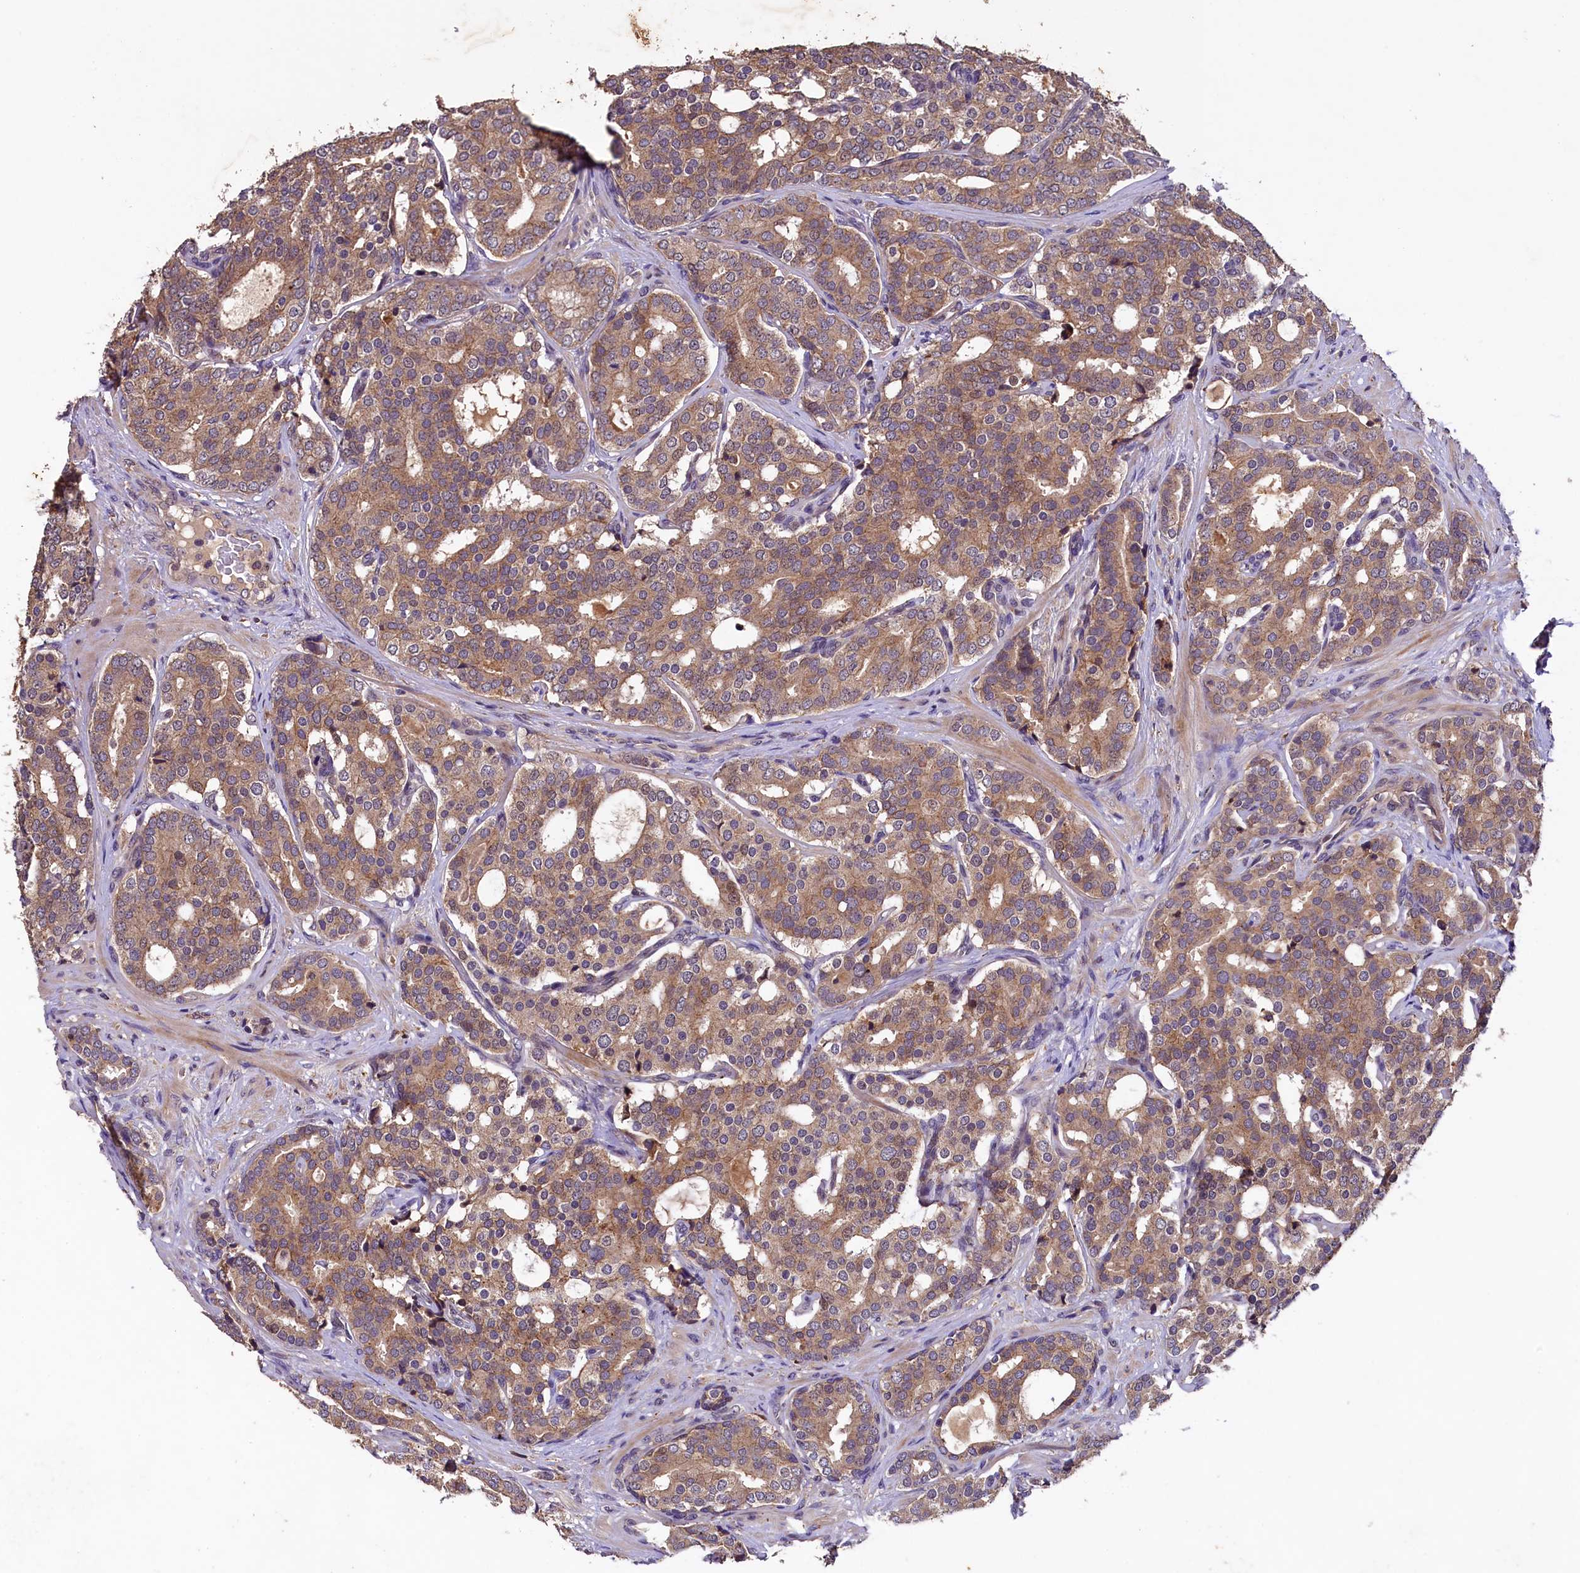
{"staining": {"intensity": "moderate", "quantity": ">75%", "location": "cytoplasmic/membranous"}, "tissue": "prostate cancer", "cell_type": "Tumor cells", "image_type": "cancer", "snomed": [{"axis": "morphology", "description": "Adenocarcinoma, High grade"}, {"axis": "topography", "description": "Prostate"}], "caption": "Immunohistochemistry of human prostate cancer demonstrates medium levels of moderate cytoplasmic/membranous positivity in approximately >75% of tumor cells. Immunohistochemistry (ihc) stains the protein of interest in brown and the nuclei are stained blue.", "gene": "PLXNB1", "patient": {"sex": "male", "age": 63}}